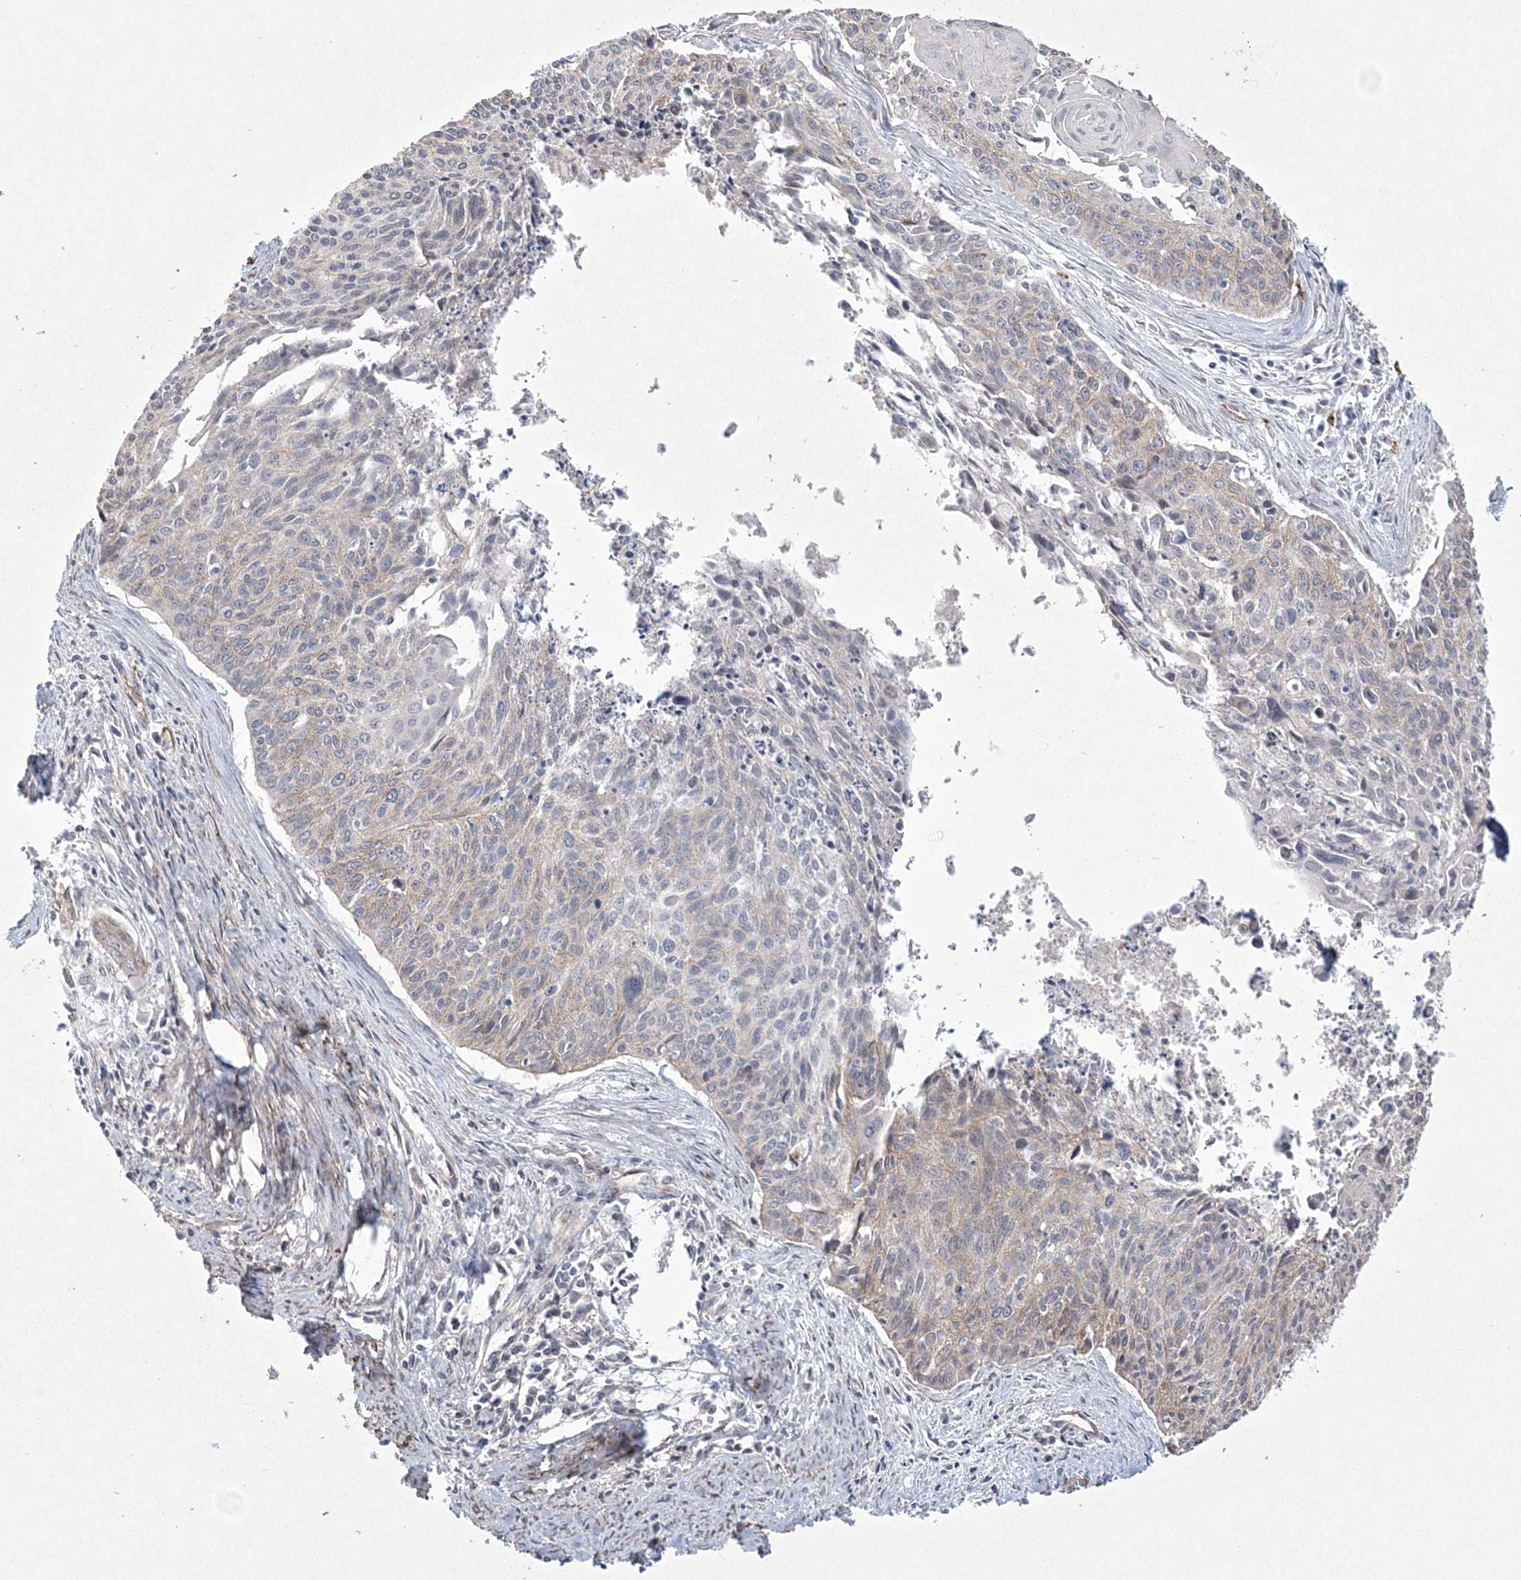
{"staining": {"intensity": "negative", "quantity": "none", "location": "none"}, "tissue": "cervical cancer", "cell_type": "Tumor cells", "image_type": "cancer", "snomed": [{"axis": "morphology", "description": "Squamous cell carcinoma, NOS"}, {"axis": "topography", "description": "Cervix"}], "caption": "Immunohistochemistry (IHC) histopathology image of neoplastic tissue: cervical cancer (squamous cell carcinoma) stained with DAB (3,3'-diaminobenzidine) shows no significant protein staining in tumor cells.", "gene": "DPCD", "patient": {"sex": "female", "age": 55}}